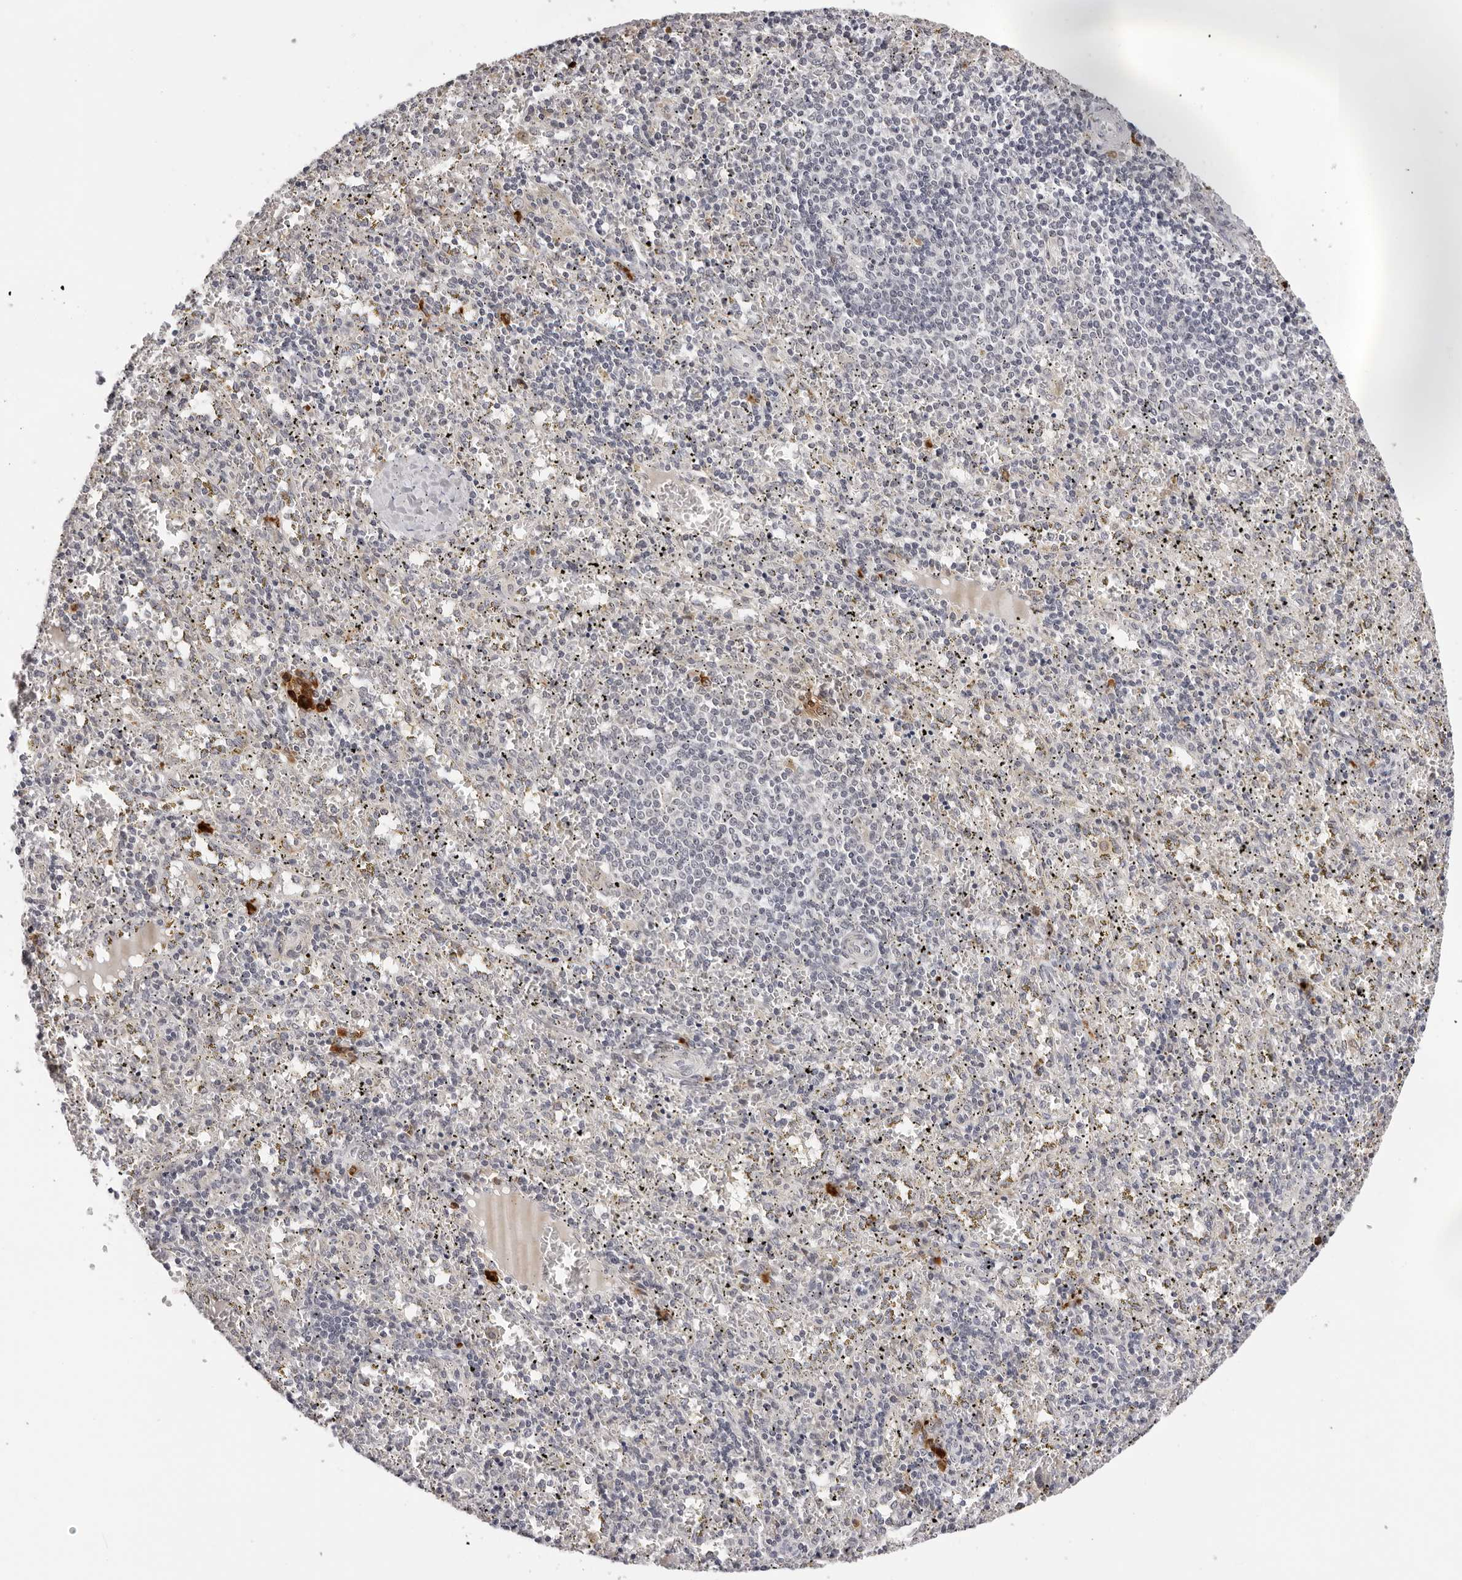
{"staining": {"intensity": "negative", "quantity": "none", "location": "none"}, "tissue": "spleen", "cell_type": "Cells in red pulp", "image_type": "normal", "snomed": [{"axis": "morphology", "description": "Normal tissue, NOS"}, {"axis": "topography", "description": "Spleen"}], "caption": "IHC histopathology image of unremarkable human spleen stained for a protein (brown), which displays no positivity in cells in red pulp.", "gene": "IL17RA", "patient": {"sex": "male", "age": 11}}